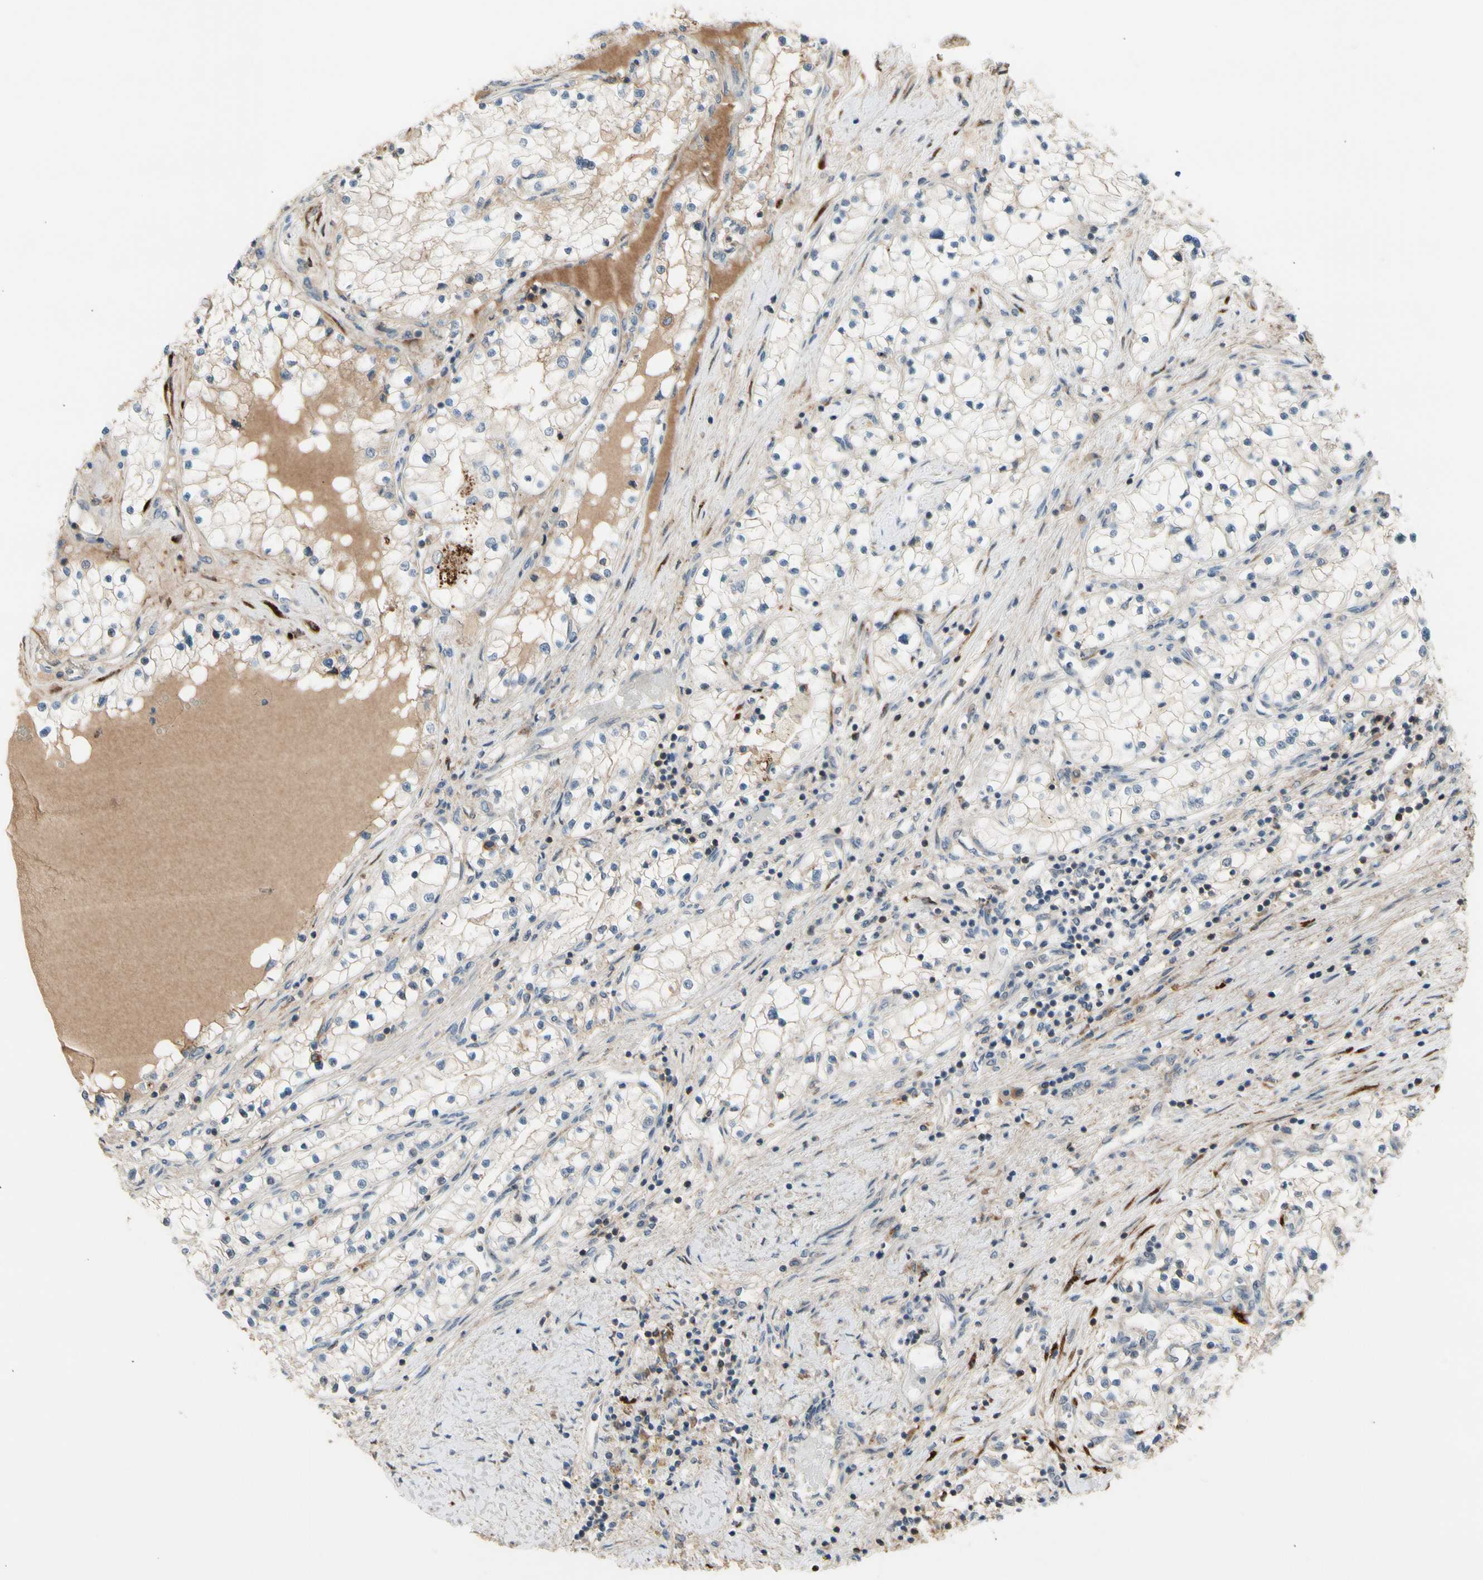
{"staining": {"intensity": "weak", "quantity": "<25%", "location": "cytoplasmic/membranous"}, "tissue": "renal cancer", "cell_type": "Tumor cells", "image_type": "cancer", "snomed": [{"axis": "morphology", "description": "Adenocarcinoma, NOS"}, {"axis": "topography", "description": "Kidney"}], "caption": "Immunohistochemical staining of human renal adenocarcinoma displays no significant staining in tumor cells.", "gene": "GALNT5", "patient": {"sex": "male", "age": 68}}